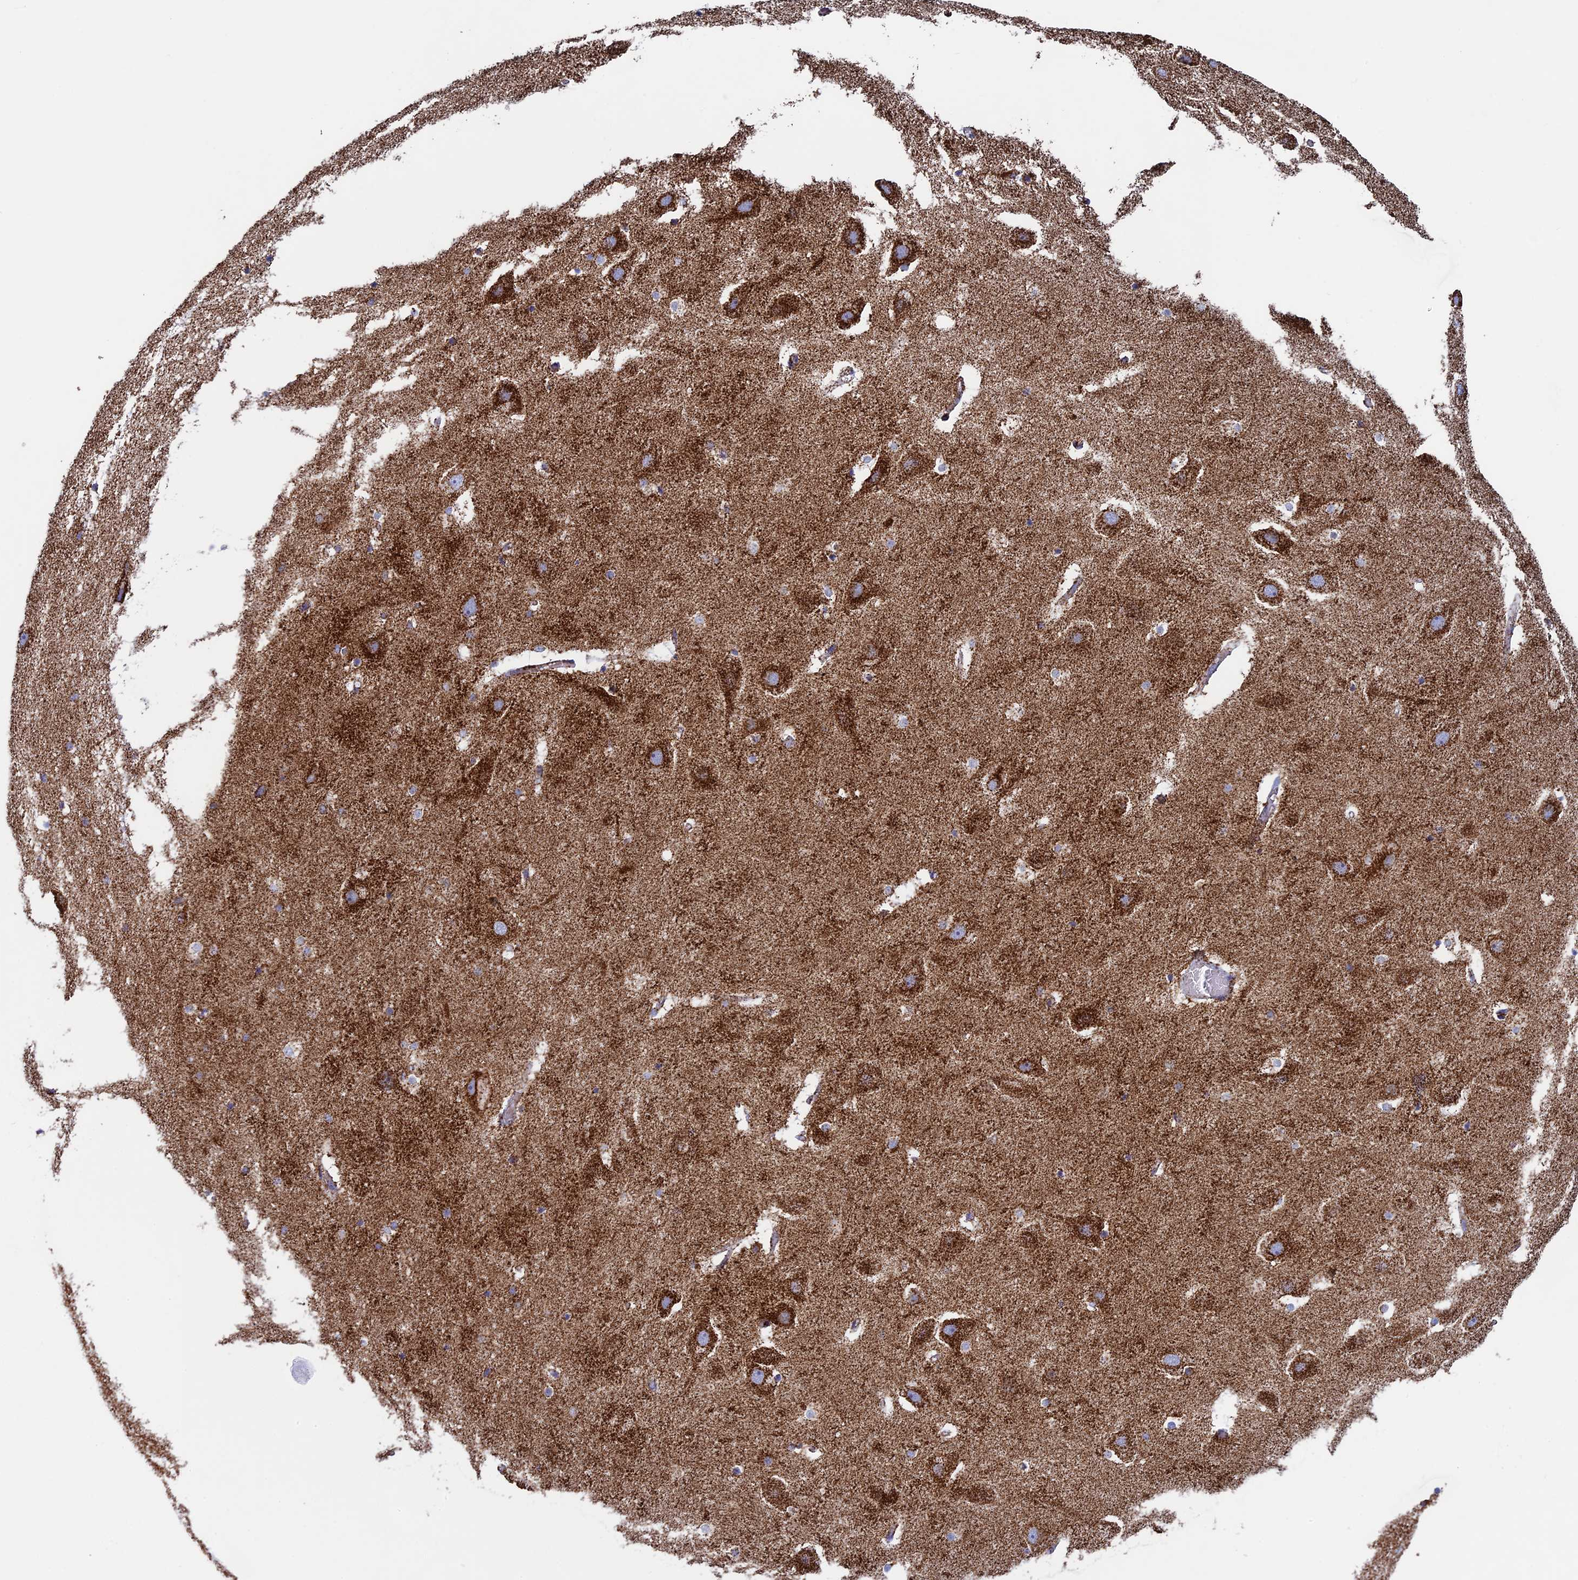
{"staining": {"intensity": "strong", "quantity": ">75%", "location": "cytoplasmic/membranous"}, "tissue": "hippocampus", "cell_type": "Glial cells", "image_type": "normal", "snomed": [{"axis": "morphology", "description": "Normal tissue, NOS"}, {"axis": "topography", "description": "Hippocampus"}], "caption": "IHC of unremarkable hippocampus demonstrates high levels of strong cytoplasmic/membranous expression in about >75% of glial cells. (IHC, brightfield microscopy, high magnification).", "gene": "UQCRFS1", "patient": {"sex": "female", "age": 52}}